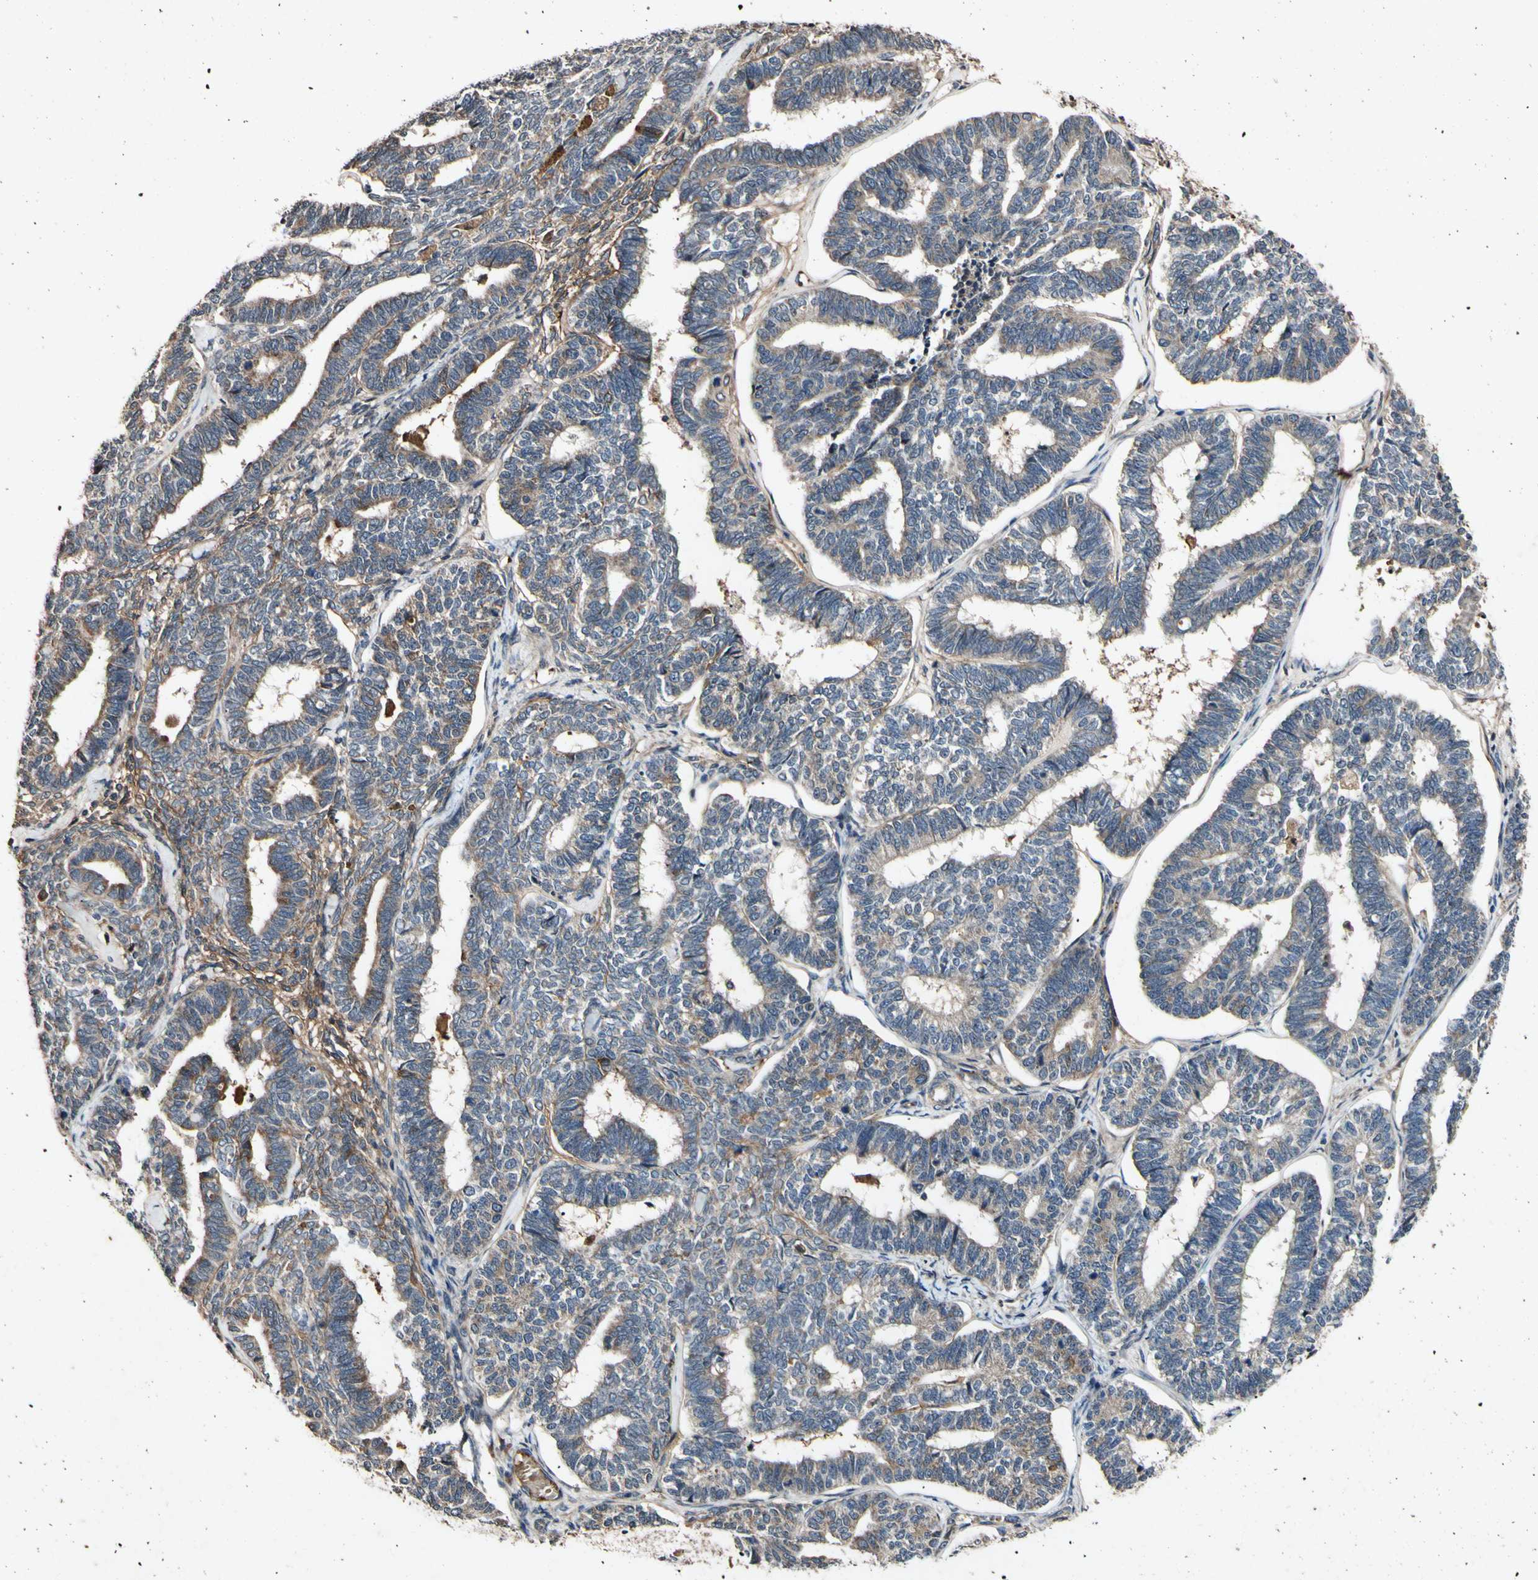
{"staining": {"intensity": "weak", "quantity": ">75%", "location": "cytoplasmic/membranous"}, "tissue": "endometrial cancer", "cell_type": "Tumor cells", "image_type": "cancer", "snomed": [{"axis": "morphology", "description": "Adenocarcinoma, NOS"}, {"axis": "topography", "description": "Endometrium"}], "caption": "Adenocarcinoma (endometrial) tissue reveals weak cytoplasmic/membranous expression in about >75% of tumor cells The protein of interest is stained brown, and the nuclei are stained in blue (DAB (3,3'-diaminobenzidine) IHC with brightfield microscopy, high magnification).", "gene": "PLAT", "patient": {"sex": "female", "age": 70}}